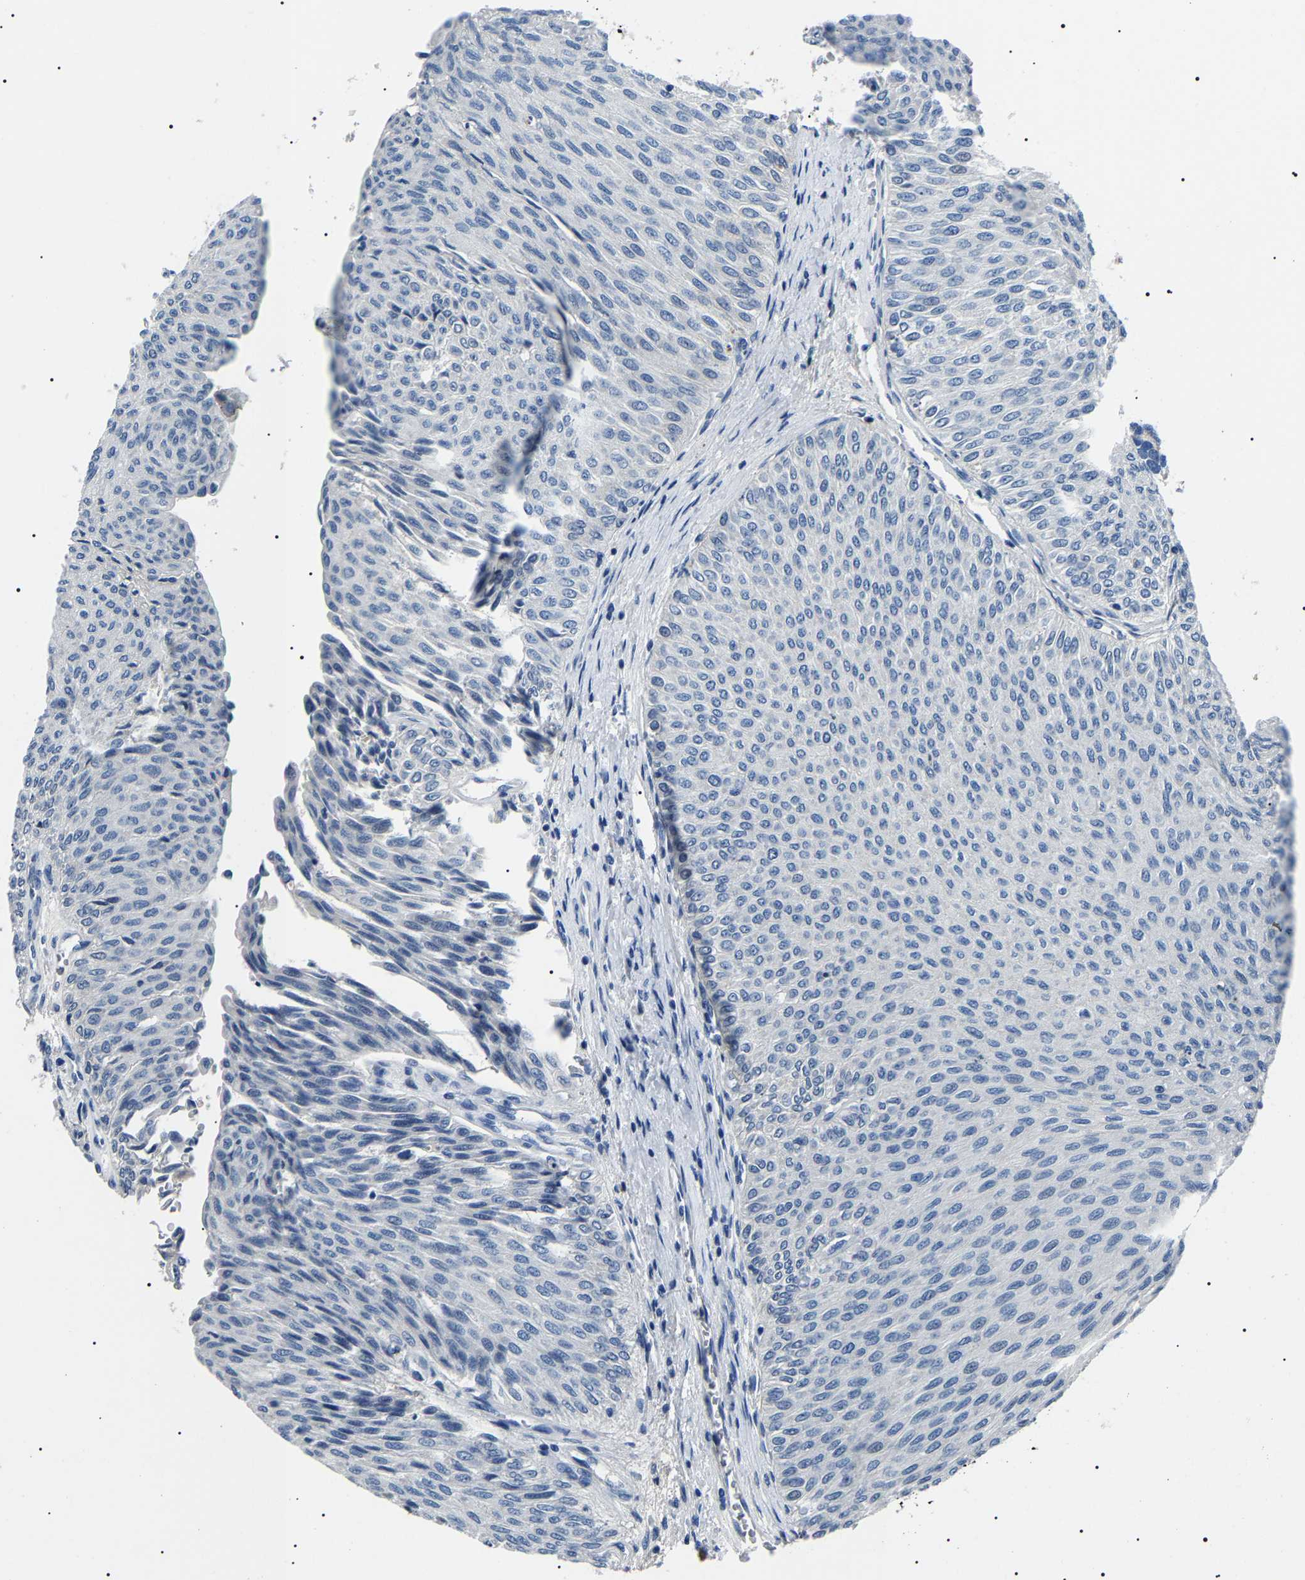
{"staining": {"intensity": "negative", "quantity": "none", "location": "none"}, "tissue": "urothelial cancer", "cell_type": "Tumor cells", "image_type": "cancer", "snomed": [{"axis": "morphology", "description": "Urothelial carcinoma, Low grade"}, {"axis": "topography", "description": "Urinary bladder"}], "caption": "This is a photomicrograph of IHC staining of urothelial cancer, which shows no staining in tumor cells.", "gene": "KLK15", "patient": {"sex": "male", "age": 78}}